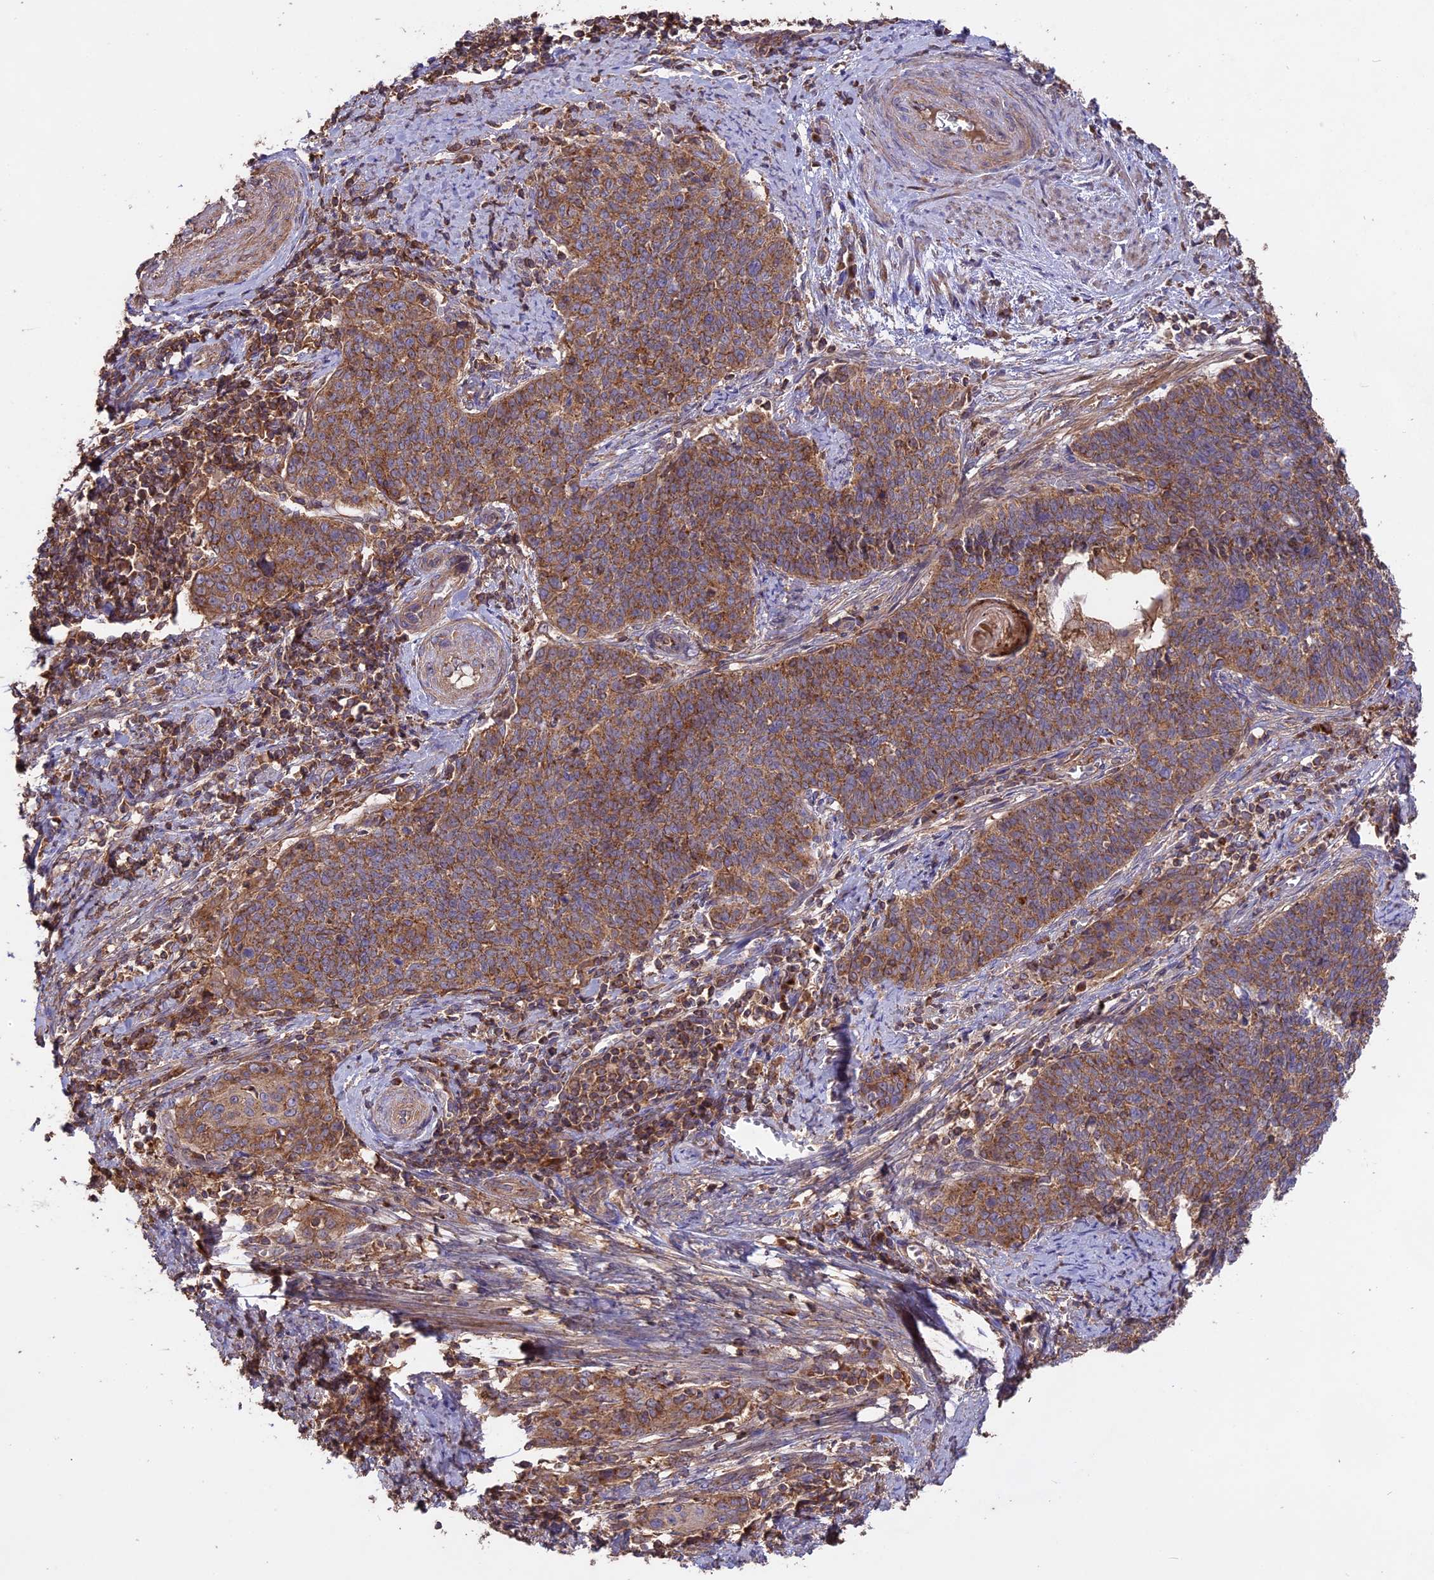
{"staining": {"intensity": "moderate", "quantity": ">75%", "location": "cytoplasmic/membranous"}, "tissue": "cervical cancer", "cell_type": "Tumor cells", "image_type": "cancer", "snomed": [{"axis": "morphology", "description": "Squamous cell carcinoma, NOS"}, {"axis": "topography", "description": "Cervix"}], "caption": "Immunohistochemistry (DAB (3,3'-diaminobenzidine)) staining of squamous cell carcinoma (cervical) reveals moderate cytoplasmic/membranous protein staining in about >75% of tumor cells.", "gene": "NUDT8", "patient": {"sex": "female", "age": 39}}